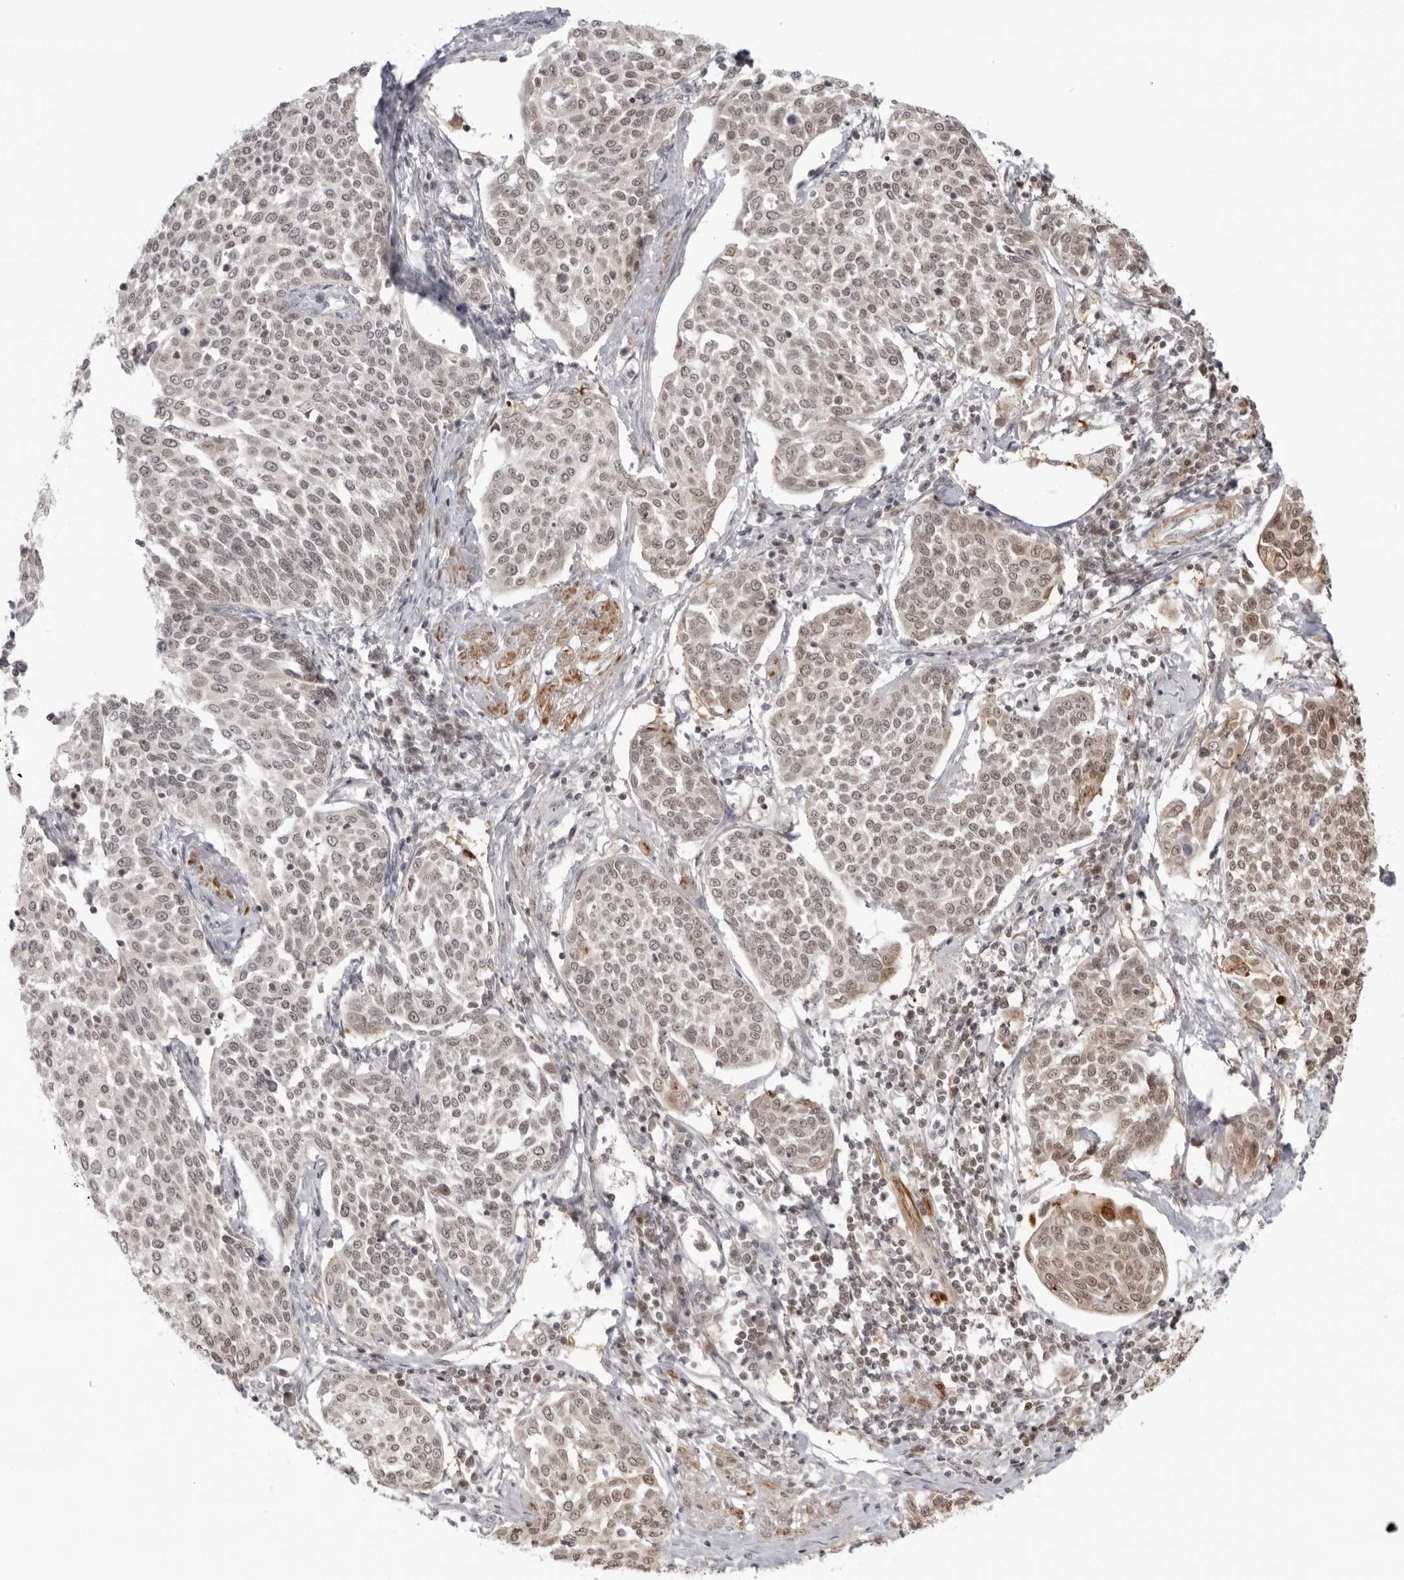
{"staining": {"intensity": "weak", "quantity": ">75%", "location": "nuclear"}, "tissue": "cervical cancer", "cell_type": "Tumor cells", "image_type": "cancer", "snomed": [{"axis": "morphology", "description": "Squamous cell carcinoma, NOS"}, {"axis": "topography", "description": "Cervix"}], "caption": "Cervical cancer (squamous cell carcinoma) stained with DAB immunohistochemistry (IHC) exhibits low levels of weak nuclear staining in approximately >75% of tumor cells. Using DAB (3,3'-diaminobenzidine) (brown) and hematoxylin (blue) stains, captured at high magnification using brightfield microscopy.", "gene": "RNF146", "patient": {"sex": "female", "age": 34}}